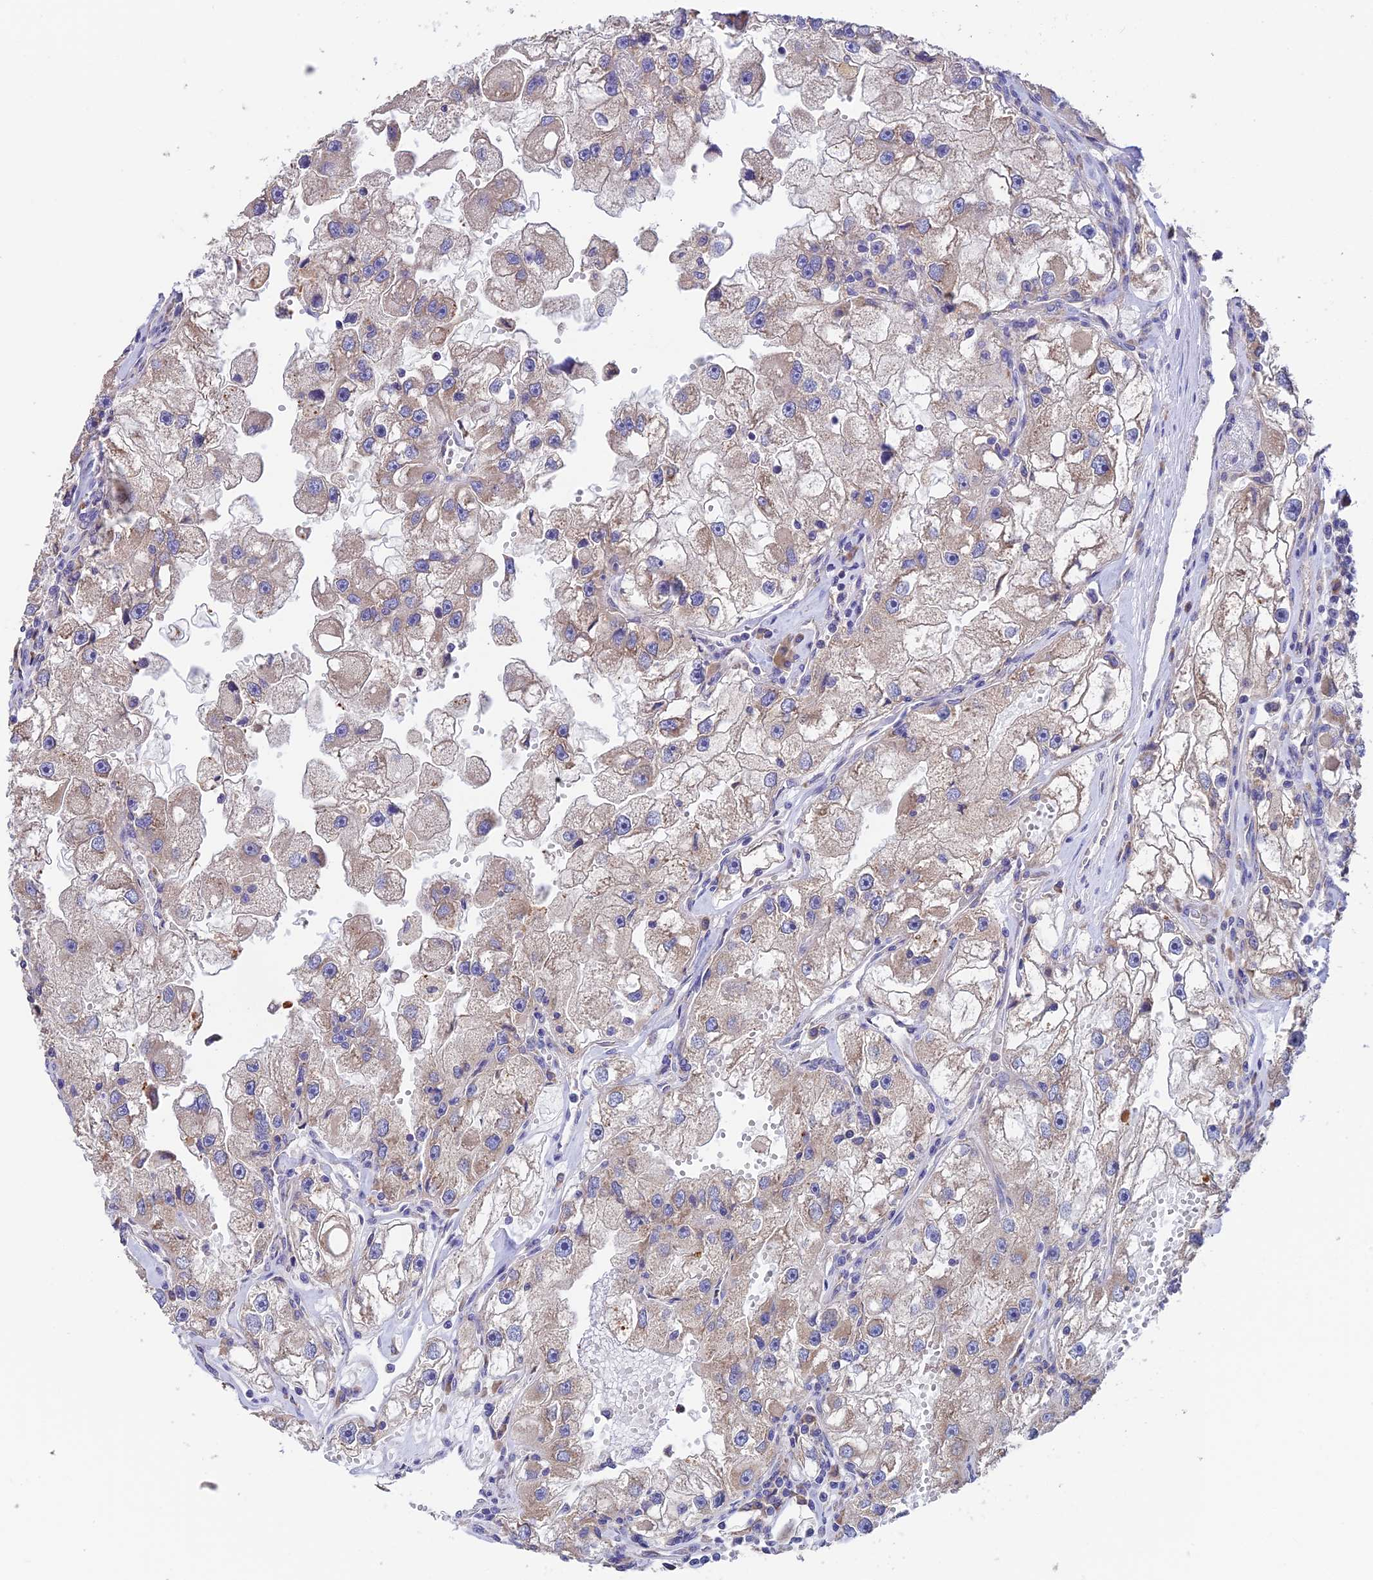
{"staining": {"intensity": "weak", "quantity": "<25%", "location": "cytoplasmic/membranous"}, "tissue": "renal cancer", "cell_type": "Tumor cells", "image_type": "cancer", "snomed": [{"axis": "morphology", "description": "Adenocarcinoma, NOS"}, {"axis": "topography", "description": "Kidney"}], "caption": "IHC of renal cancer (adenocarcinoma) reveals no staining in tumor cells. (Brightfield microscopy of DAB immunohistochemistry (IHC) at high magnification).", "gene": "EMC3", "patient": {"sex": "male", "age": 63}}